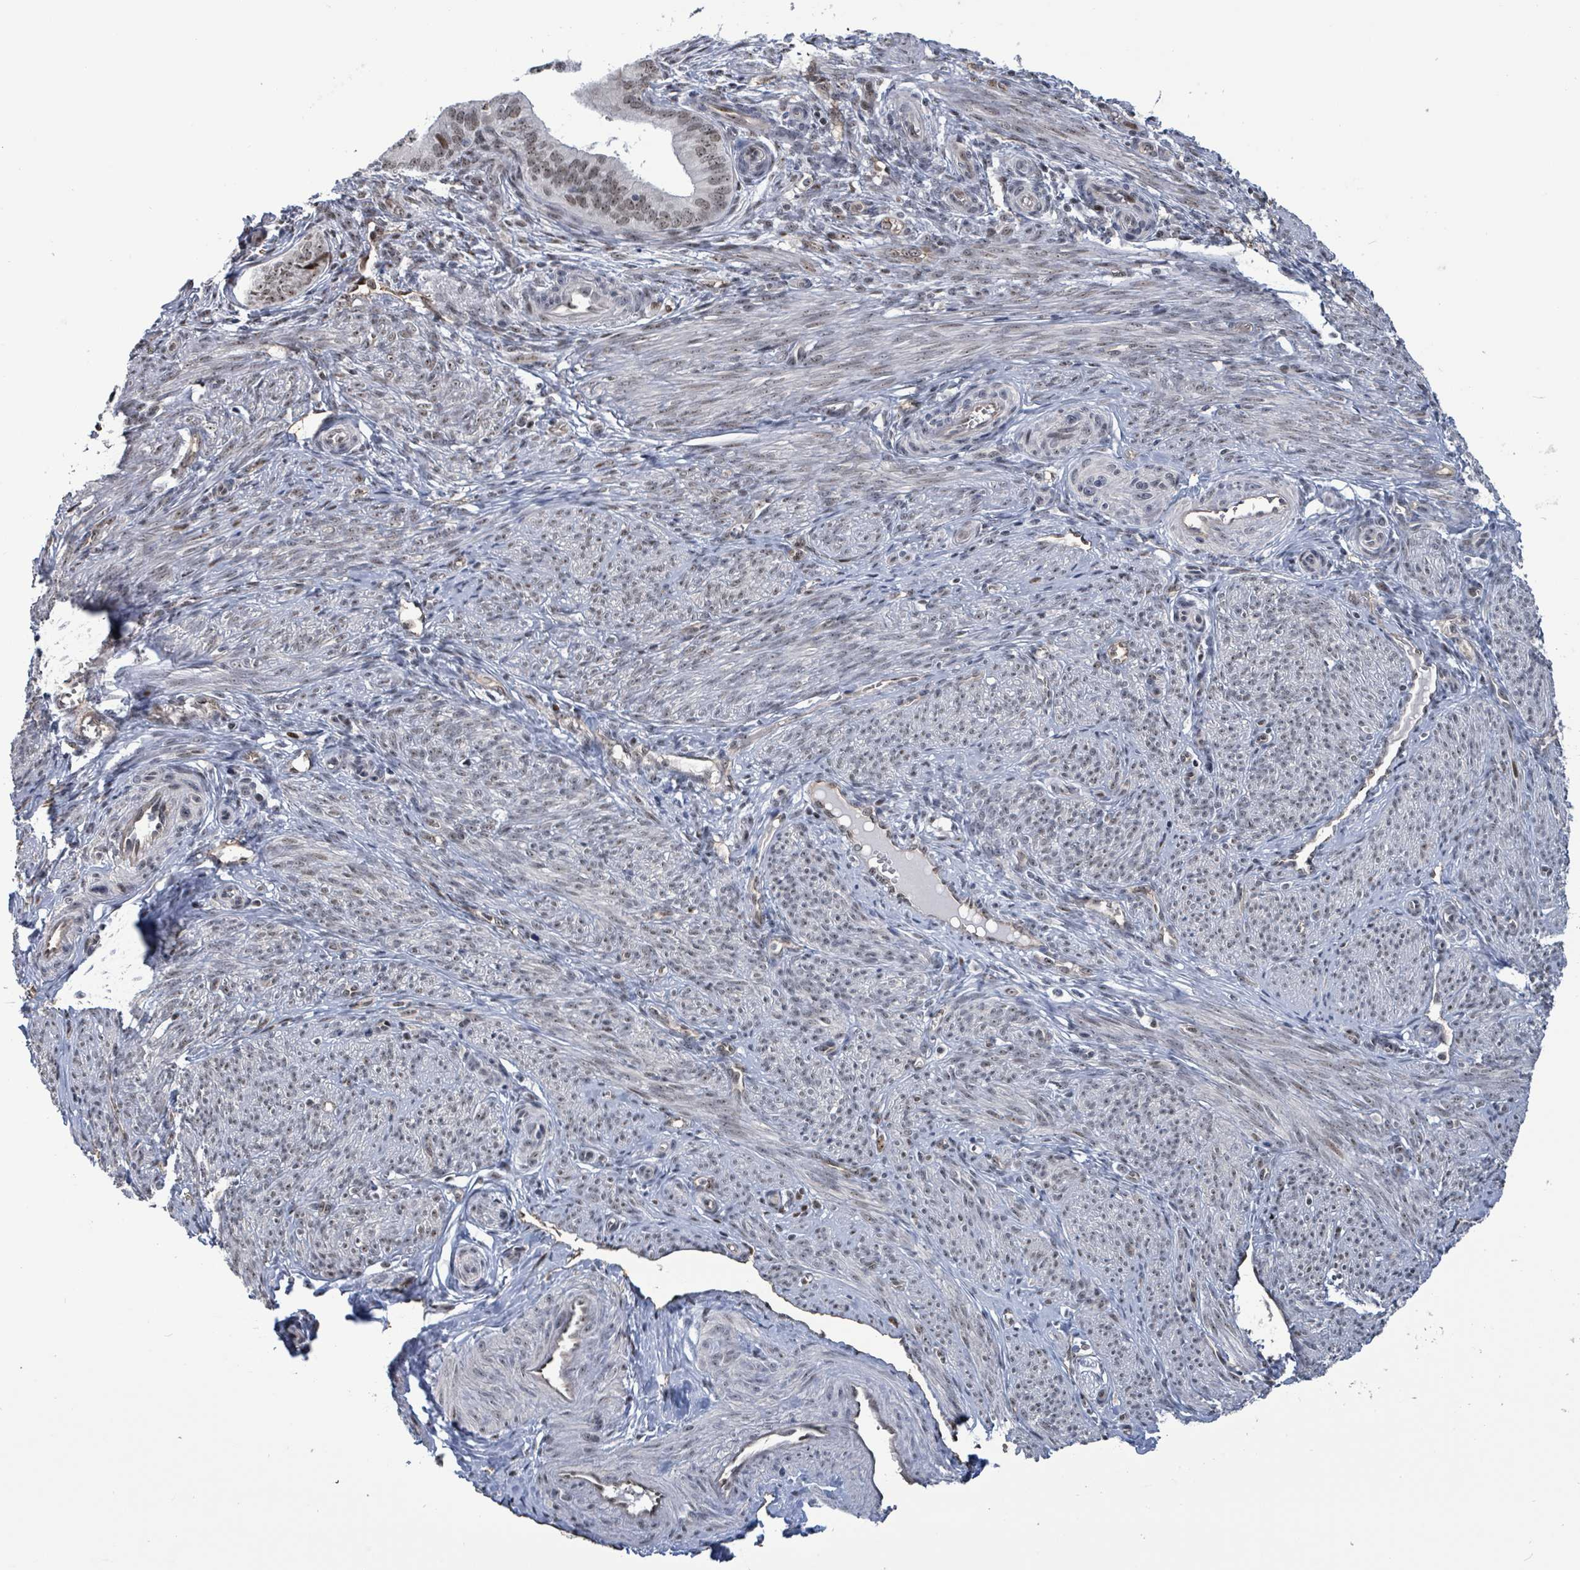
{"staining": {"intensity": "weak", "quantity": ">75%", "location": "nuclear"}, "tissue": "endometrial cancer", "cell_type": "Tumor cells", "image_type": "cancer", "snomed": [{"axis": "morphology", "description": "Adenocarcinoma, NOS"}, {"axis": "topography", "description": "Endometrium"}], "caption": "Human endometrial cancer (adenocarcinoma) stained with a protein marker displays weak staining in tumor cells.", "gene": "RRN3", "patient": {"sex": "female", "age": 50}}